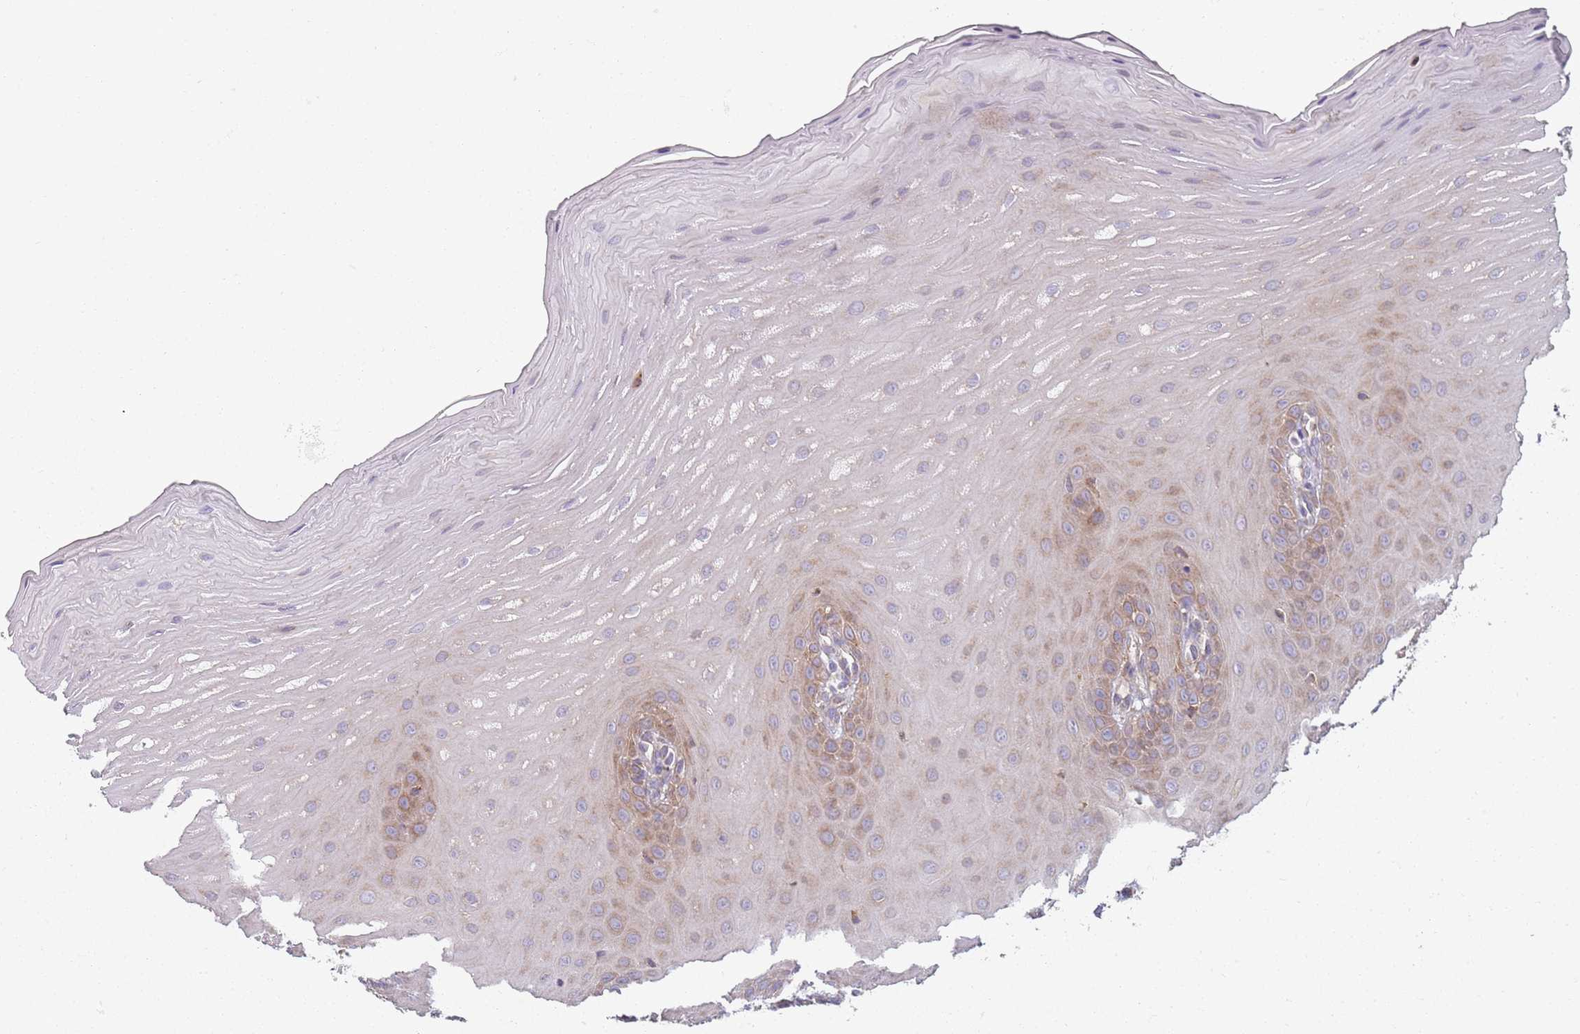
{"staining": {"intensity": "moderate", "quantity": "<25%", "location": "cytoplasmic/membranous"}, "tissue": "oral mucosa", "cell_type": "Squamous epithelial cells", "image_type": "normal", "snomed": [{"axis": "morphology", "description": "Normal tissue, NOS"}, {"axis": "topography", "description": "Oral tissue"}], "caption": "An image of oral mucosa stained for a protein demonstrates moderate cytoplasmic/membranous brown staining in squamous epithelial cells.", "gene": "SPATA2", "patient": {"sex": "female", "age": 39}}